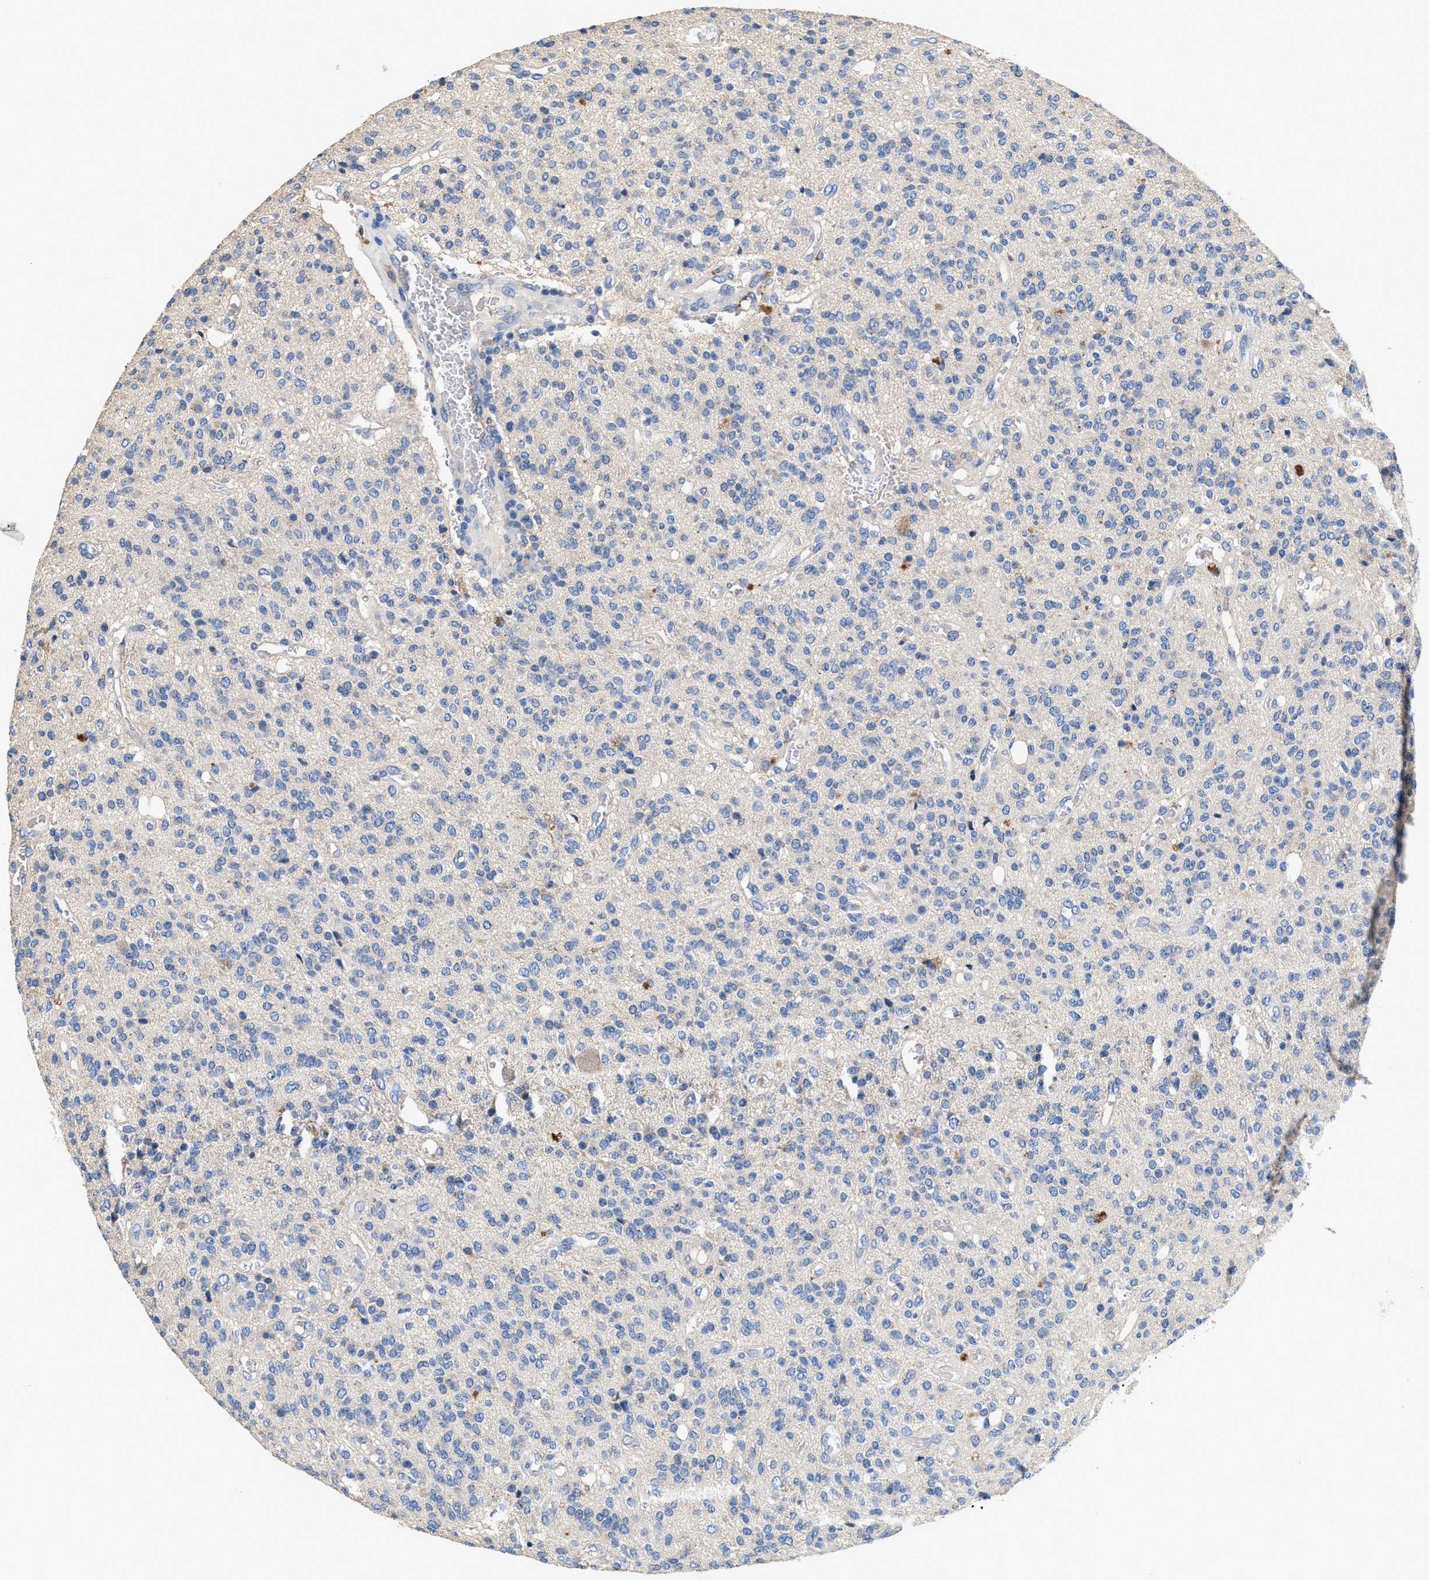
{"staining": {"intensity": "negative", "quantity": "none", "location": "none"}, "tissue": "glioma", "cell_type": "Tumor cells", "image_type": "cancer", "snomed": [{"axis": "morphology", "description": "Glioma, malignant, High grade"}, {"axis": "topography", "description": "Brain"}], "caption": "High-grade glioma (malignant) was stained to show a protein in brown. There is no significant staining in tumor cells.", "gene": "PEG10", "patient": {"sex": "male", "age": 34}}